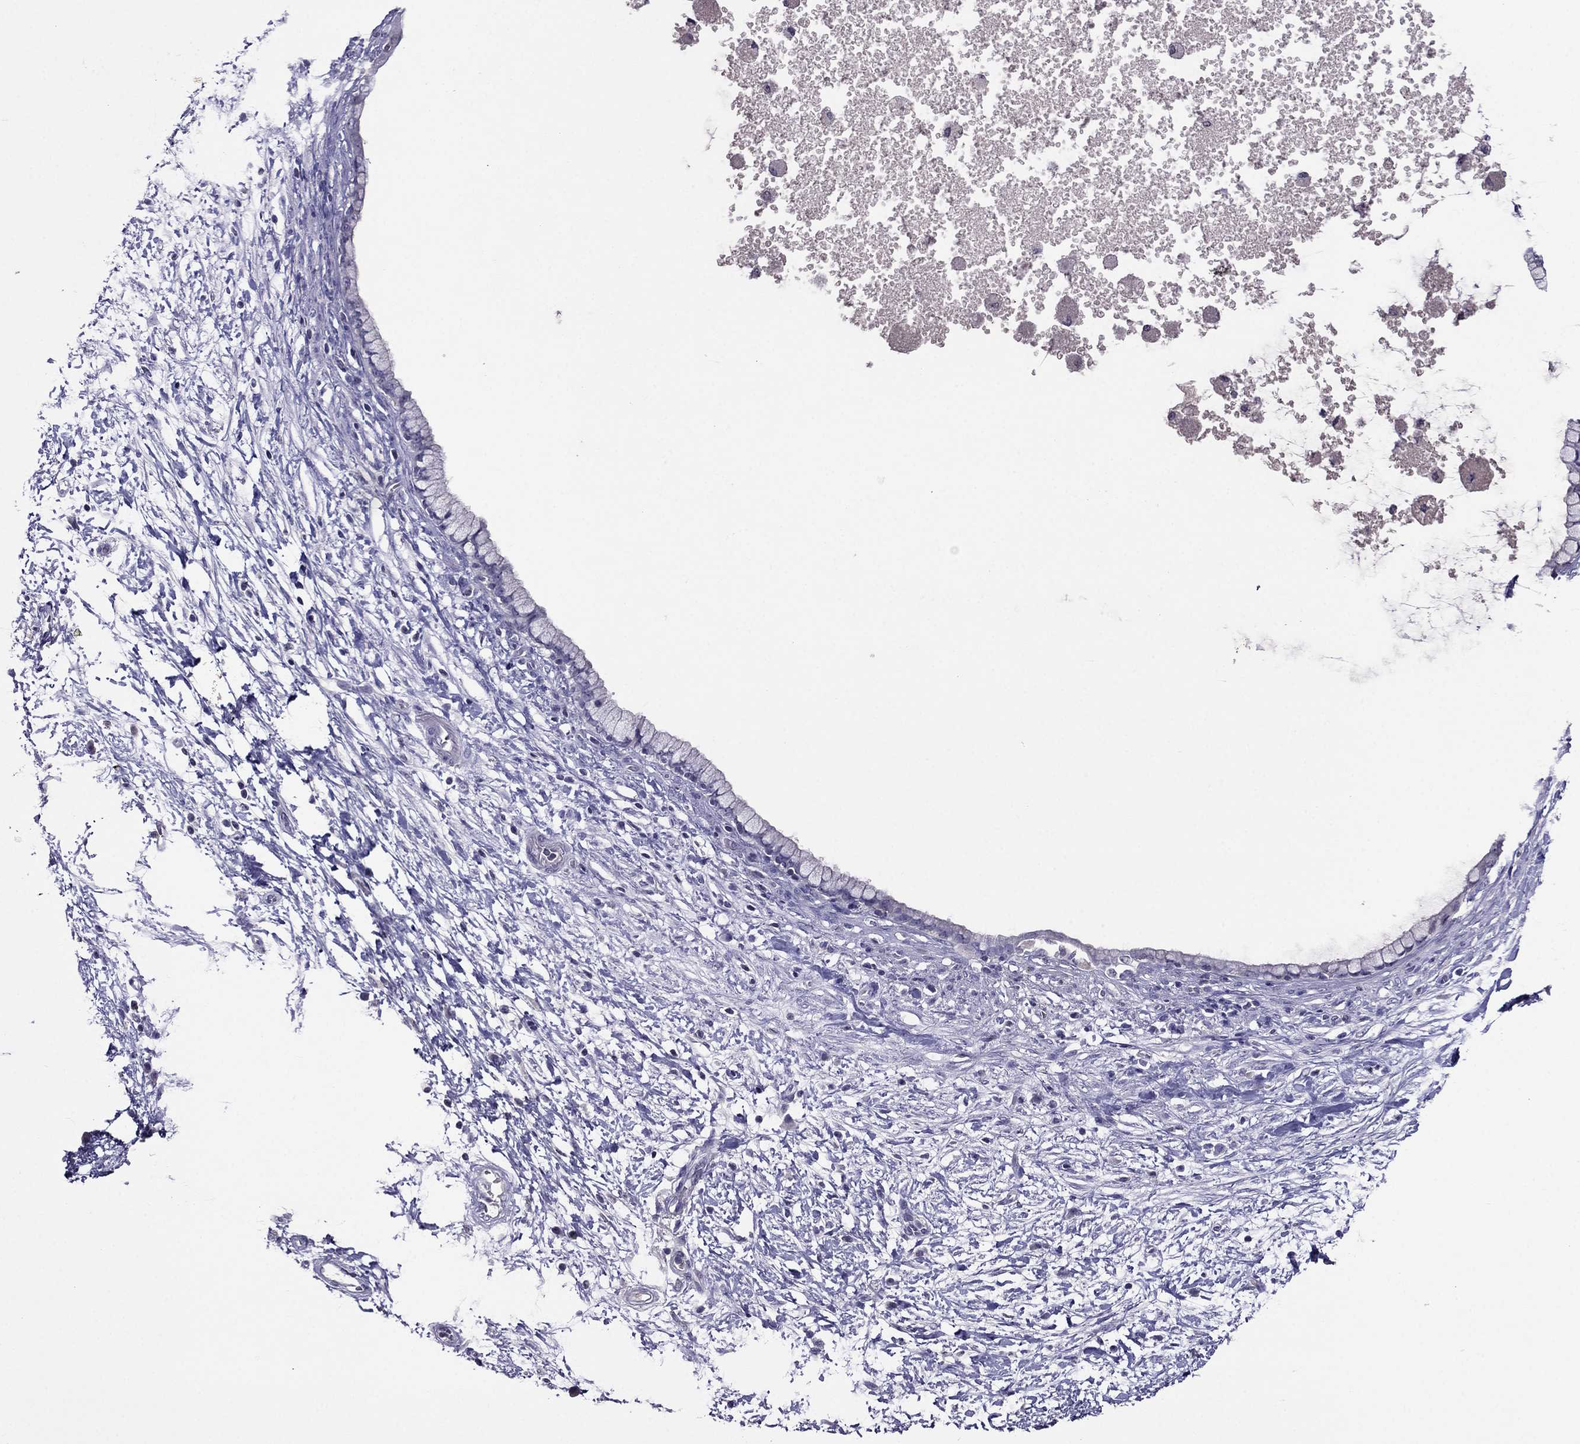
{"staining": {"intensity": "negative", "quantity": "none", "location": "none"}, "tissue": "pancreatic cancer", "cell_type": "Tumor cells", "image_type": "cancer", "snomed": [{"axis": "morphology", "description": "Adenocarcinoma, NOS"}, {"axis": "topography", "description": "Pancreas"}], "caption": "Human pancreatic cancer stained for a protein using immunohistochemistry (IHC) demonstrates no staining in tumor cells.", "gene": "SPTBN4", "patient": {"sex": "female", "age": 72}}